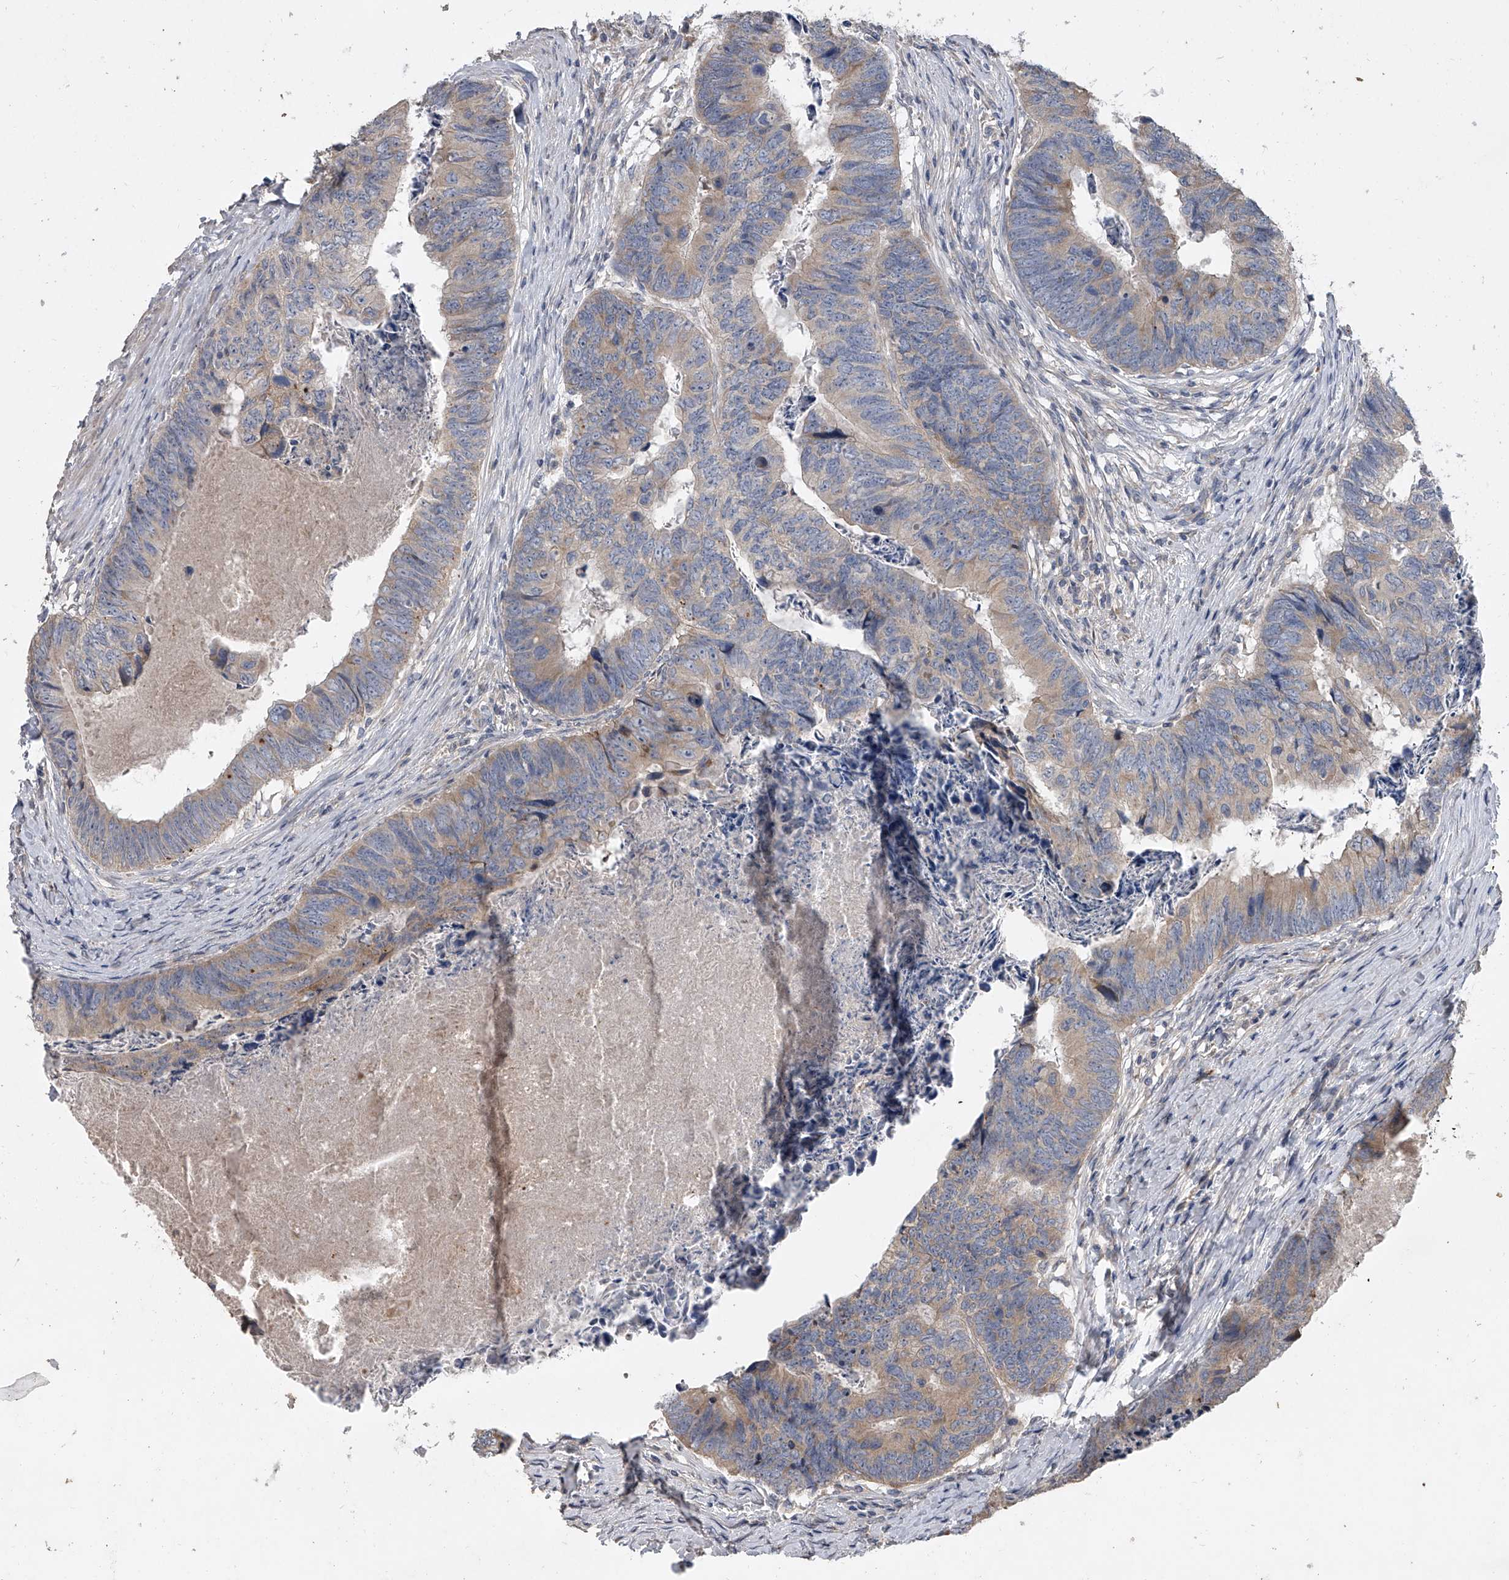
{"staining": {"intensity": "moderate", "quantity": ">75%", "location": "cytoplasmic/membranous"}, "tissue": "colorectal cancer", "cell_type": "Tumor cells", "image_type": "cancer", "snomed": [{"axis": "morphology", "description": "Adenocarcinoma, NOS"}, {"axis": "topography", "description": "Colon"}], "caption": "About >75% of tumor cells in human colorectal cancer display moderate cytoplasmic/membranous protein expression as visualized by brown immunohistochemical staining.", "gene": "DOCK9", "patient": {"sex": "female", "age": 67}}